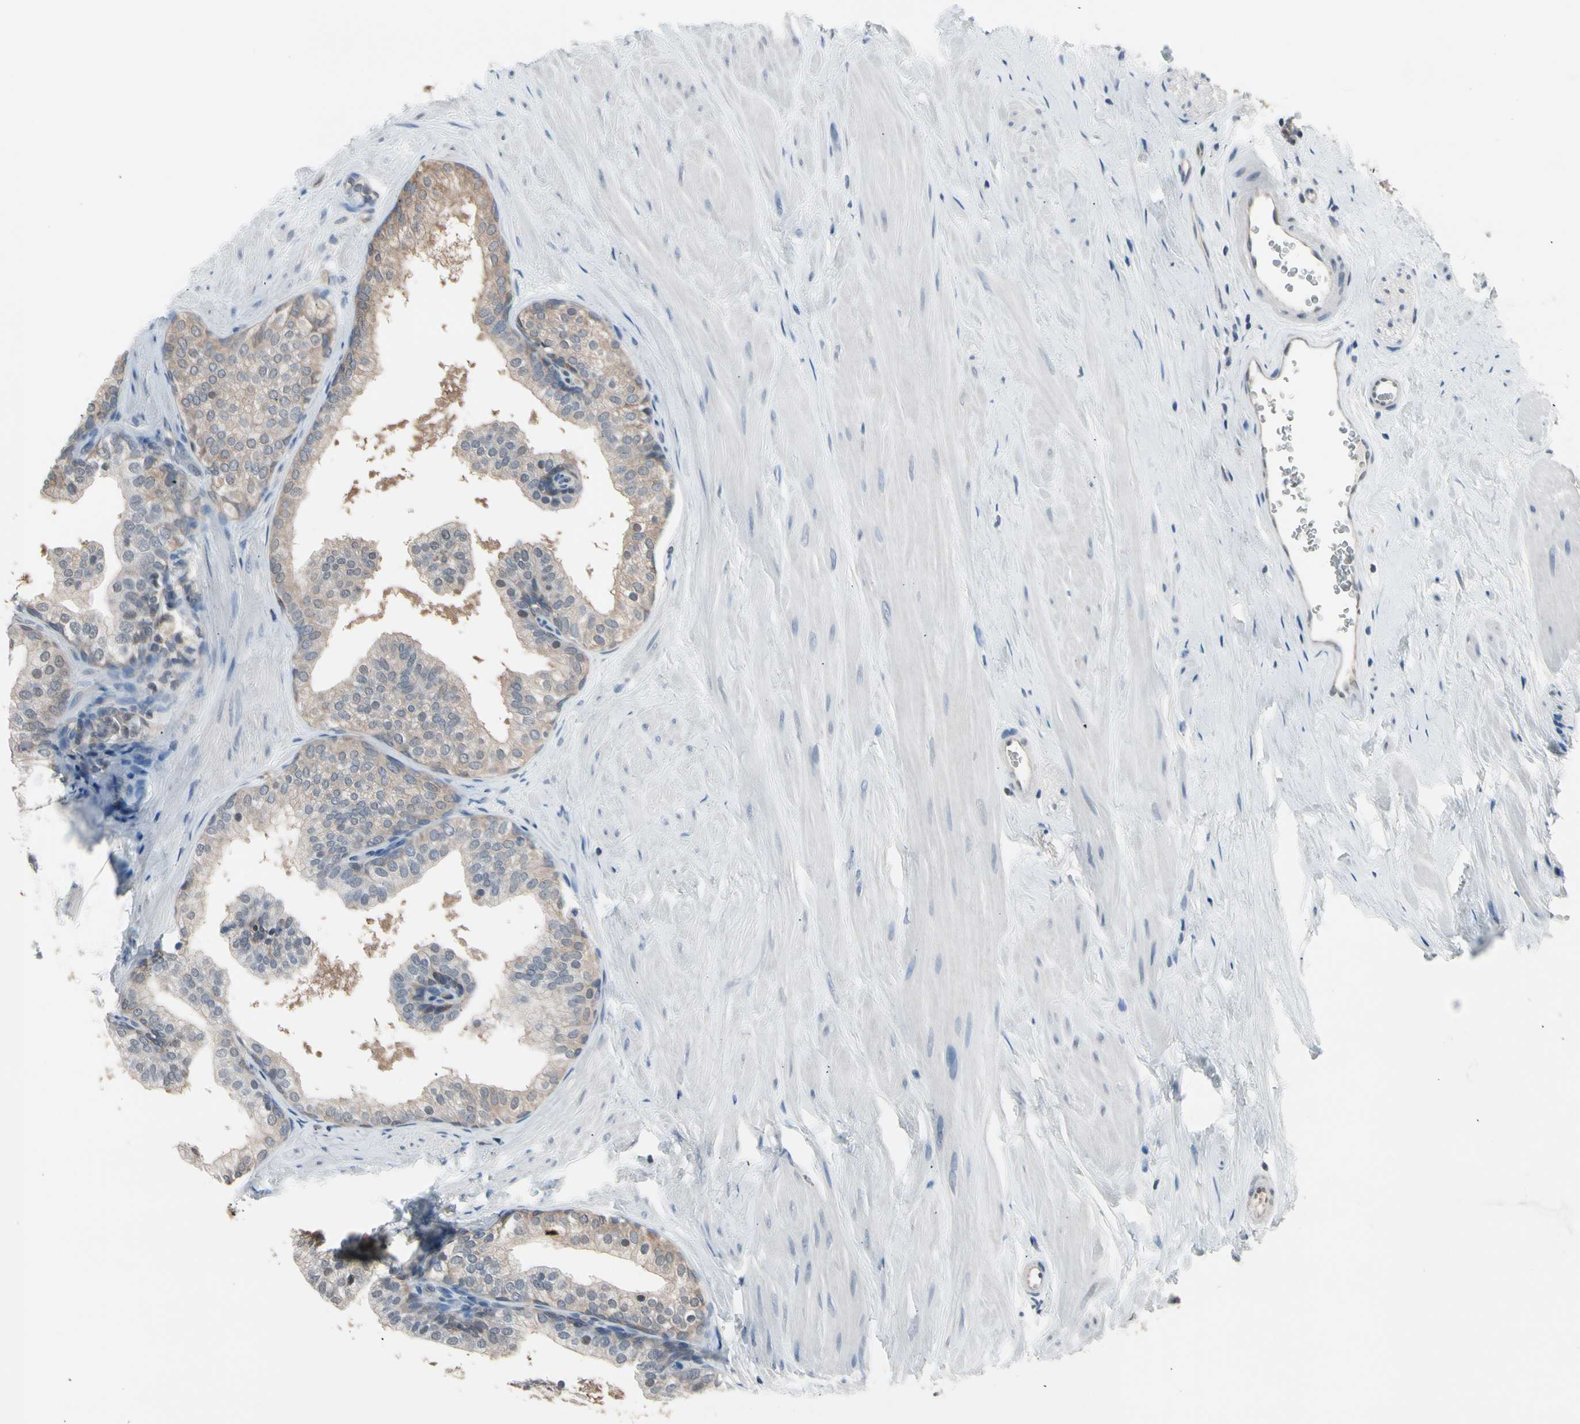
{"staining": {"intensity": "moderate", "quantity": ">75%", "location": "cytoplasmic/membranous"}, "tissue": "prostate", "cell_type": "Glandular cells", "image_type": "normal", "snomed": [{"axis": "morphology", "description": "Normal tissue, NOS"}, {"axis": "topography", "description": "Prostate"}], "caption": "Glandular cells show medium levels of moderate cytoplasmic/membranous positivity in about >75% of cells in normal prostate. The protein of interest is stained brown, and the nuclei are stained in blue (DAB (3,3'-diaminobenzidine) IHC with brightfield microscopy, high magnification).", "gene": "ENSG00000256646", "patient": {"sex": "male", "age": 60}}